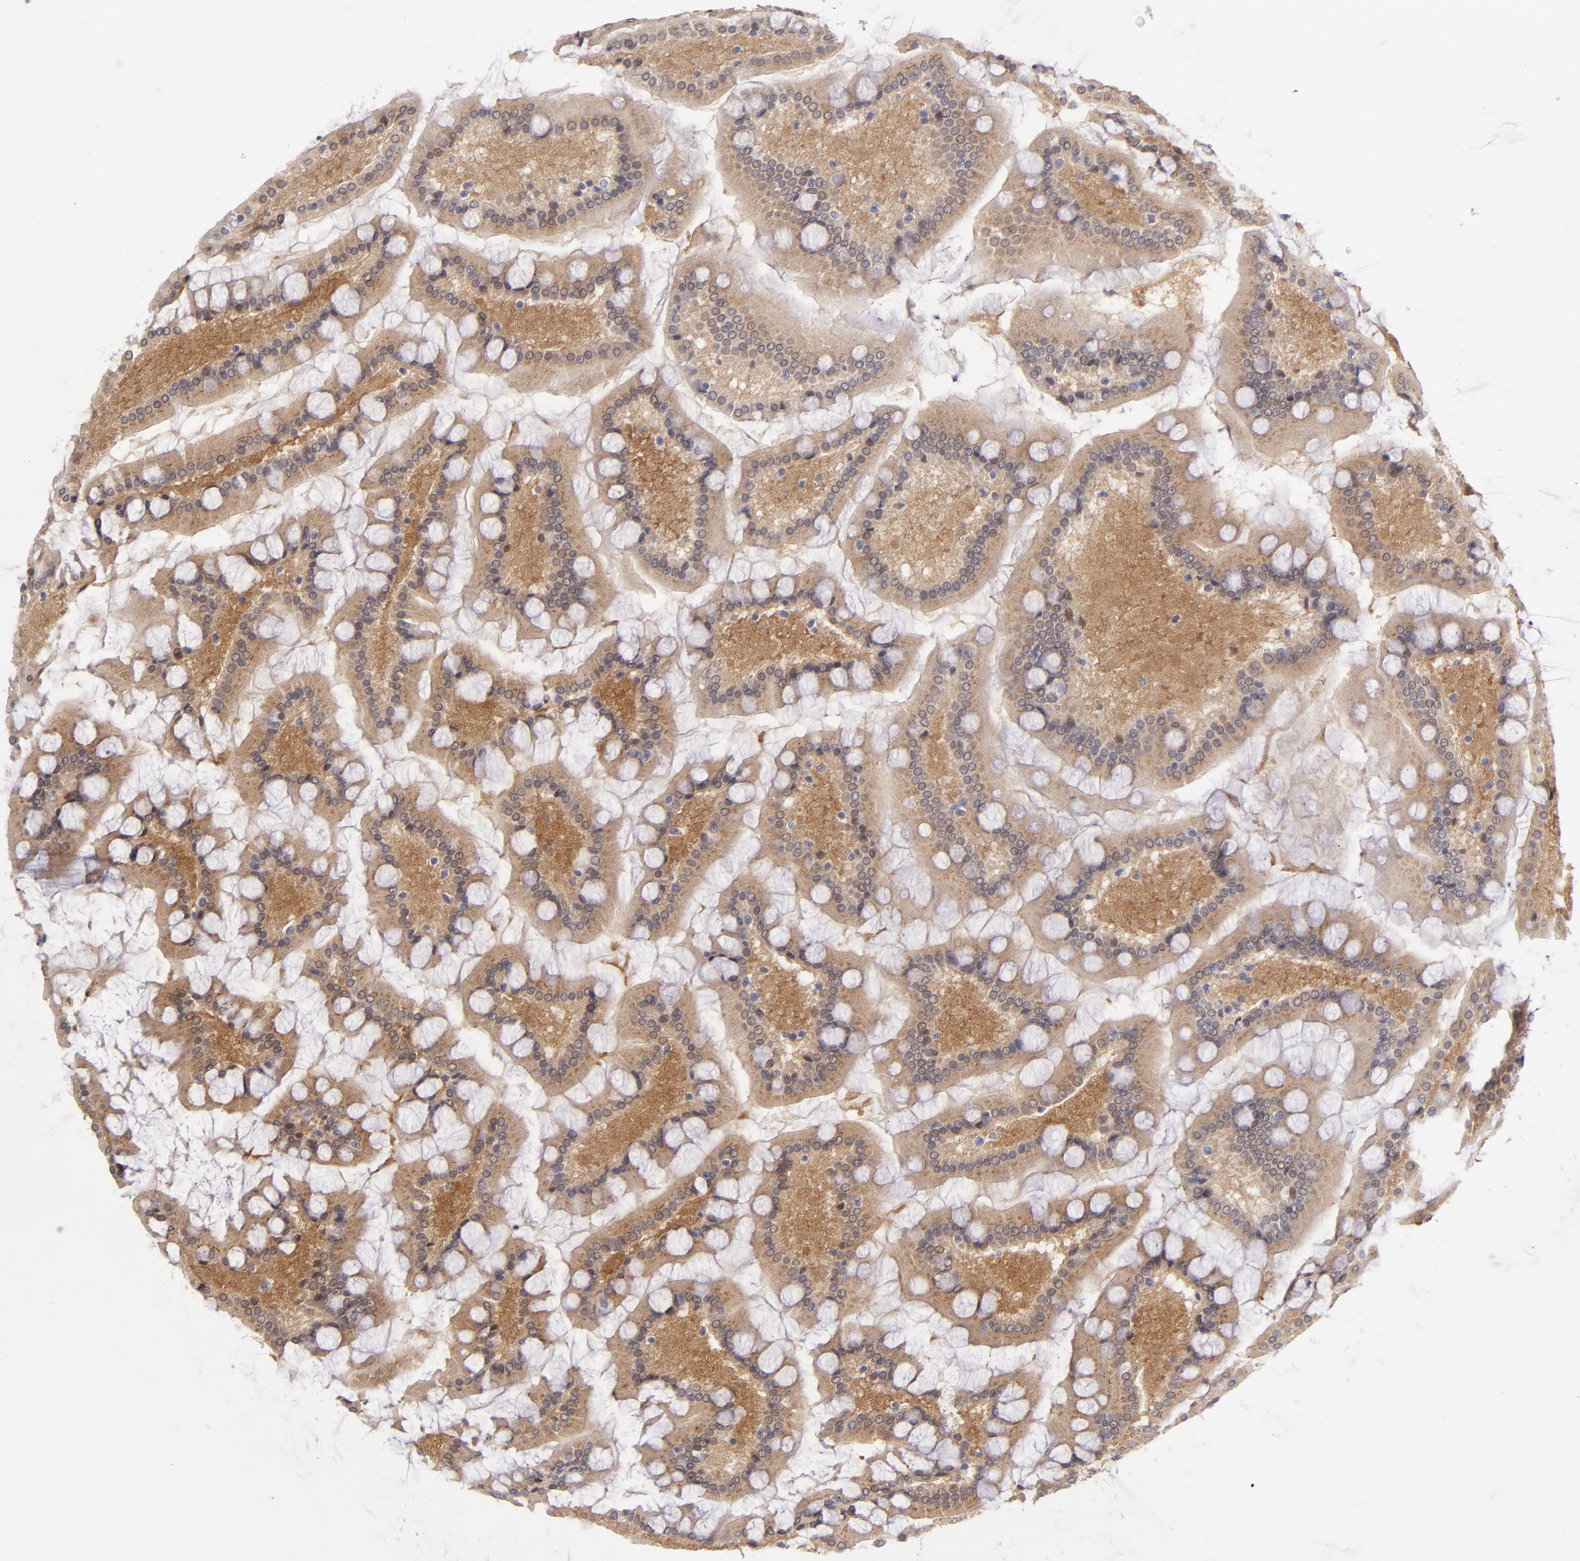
{"staining": {"intensity": "strong", "quantity": ">75%", "location": "cytoplasmic/membranous"}, "tissue": "small intestine", "cell_type": "Glandular cells", "image_type": "normal", "snomed": [{"axis": "morphology", "description": "Normal tissue, NOS"}, {"axis": "topography", "description": "Small intestine"}], "caption": "Immunohistochemical staining of benign small intestine reveals >75% levels of strong cytoplasmic/membranous protein positivity in approximately >75% of glandular cells.", "gene": "SH2D4A", "patient": {"sex": "male", "age": 41}}